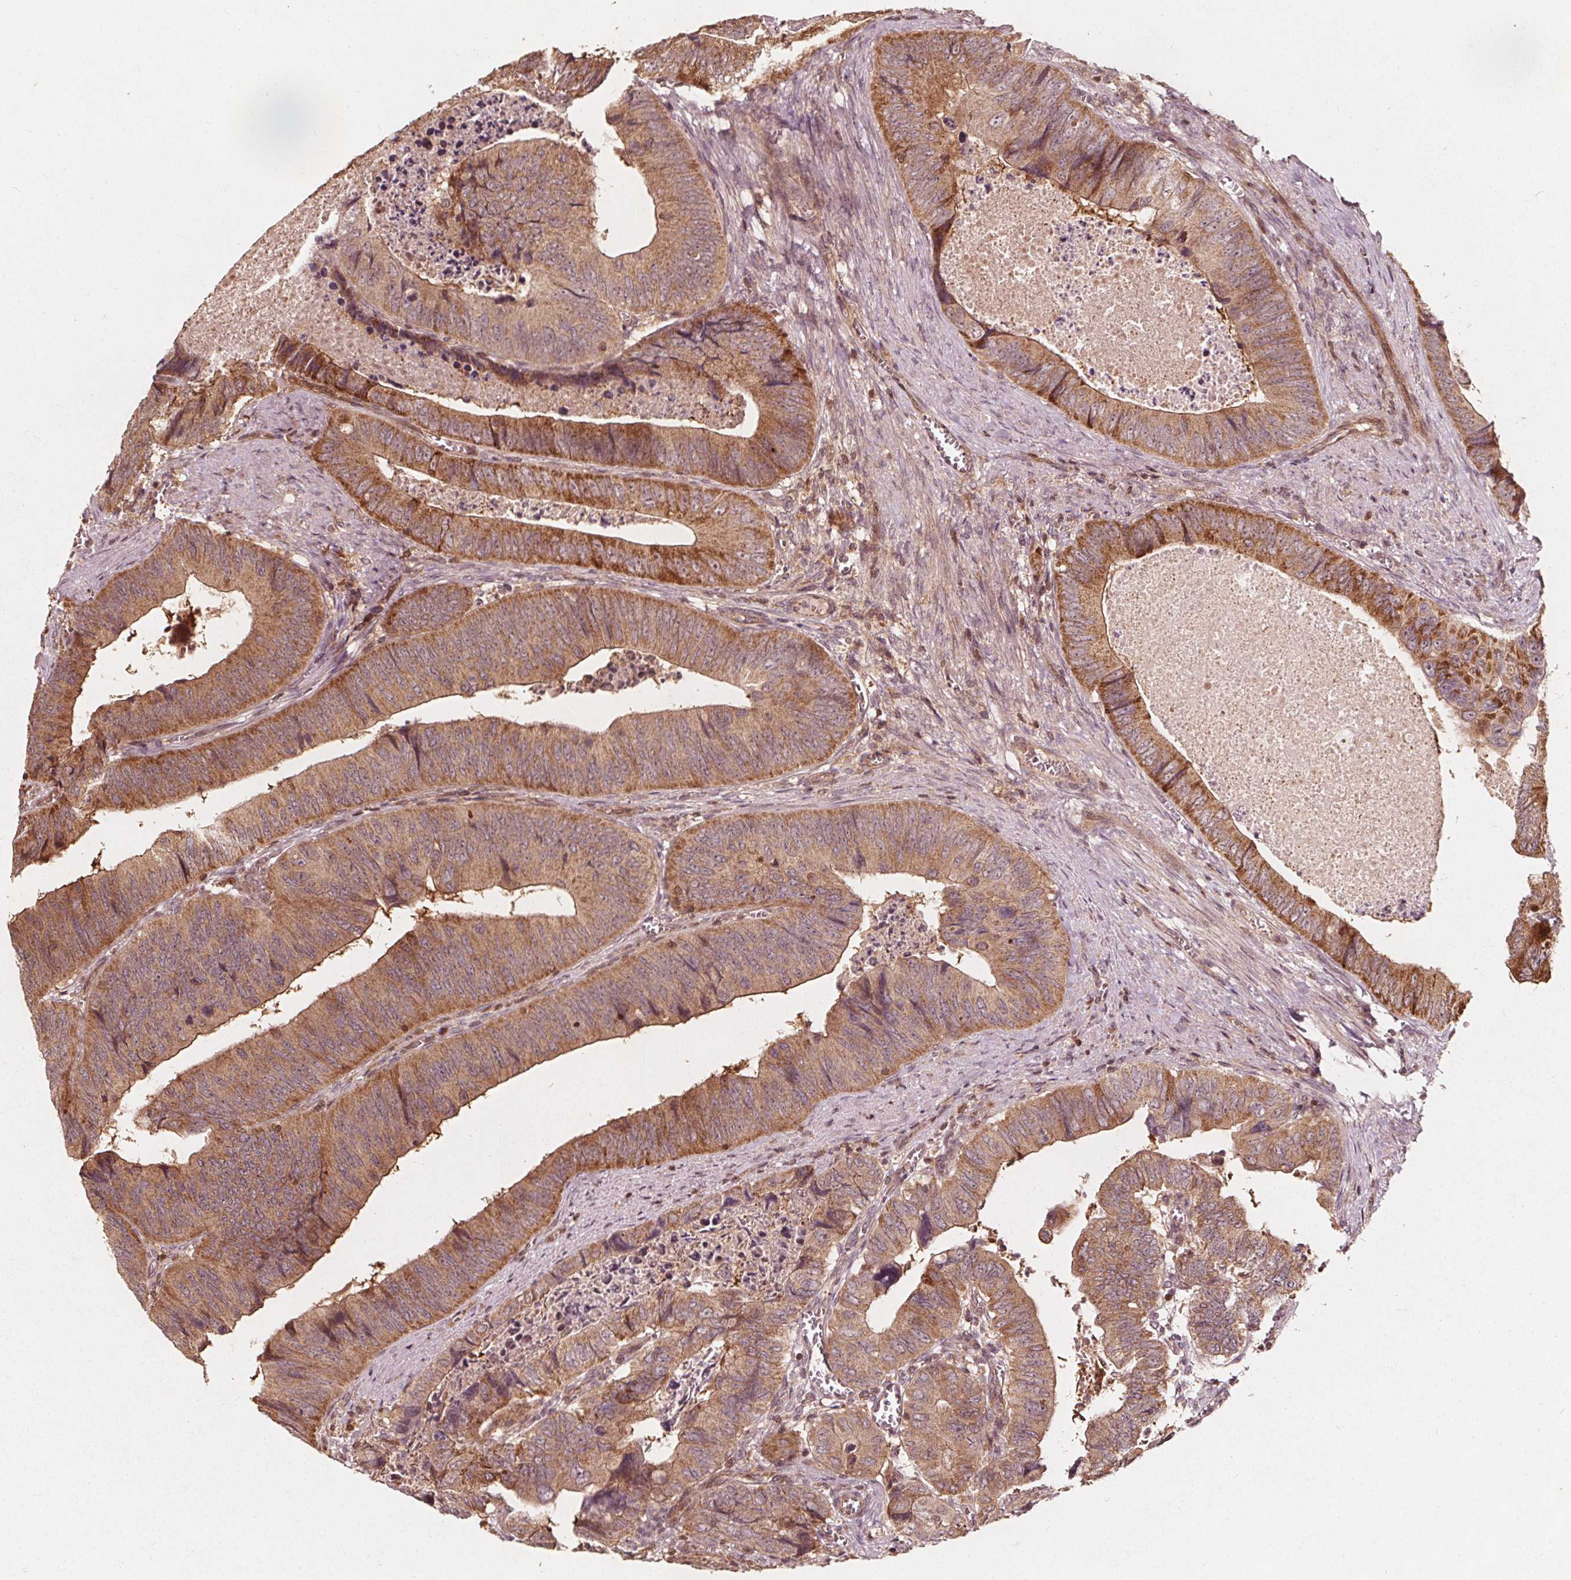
{"staining": {"intensity": "moderate", "quantity": ">75%", "location": "cytoplasmic/membranous"}, "tissue": "colorectal cancer", "cell_type": "Tumor cells", "image_type": "cancer", "snomed": [{"axis": "morphology", "description": "Adenocarcinoma, NOS"}, {"axis": "topography", "description": "Colon"}], "caption": "Approximately >75% of tumor cells in colorectal cancer exhibit moderate cytoplasmic/membranous protein positivity as visualized by brown immunohistochemical staining.", "gene": "AIP", "patient": {"sex": "female", "age": 84}}